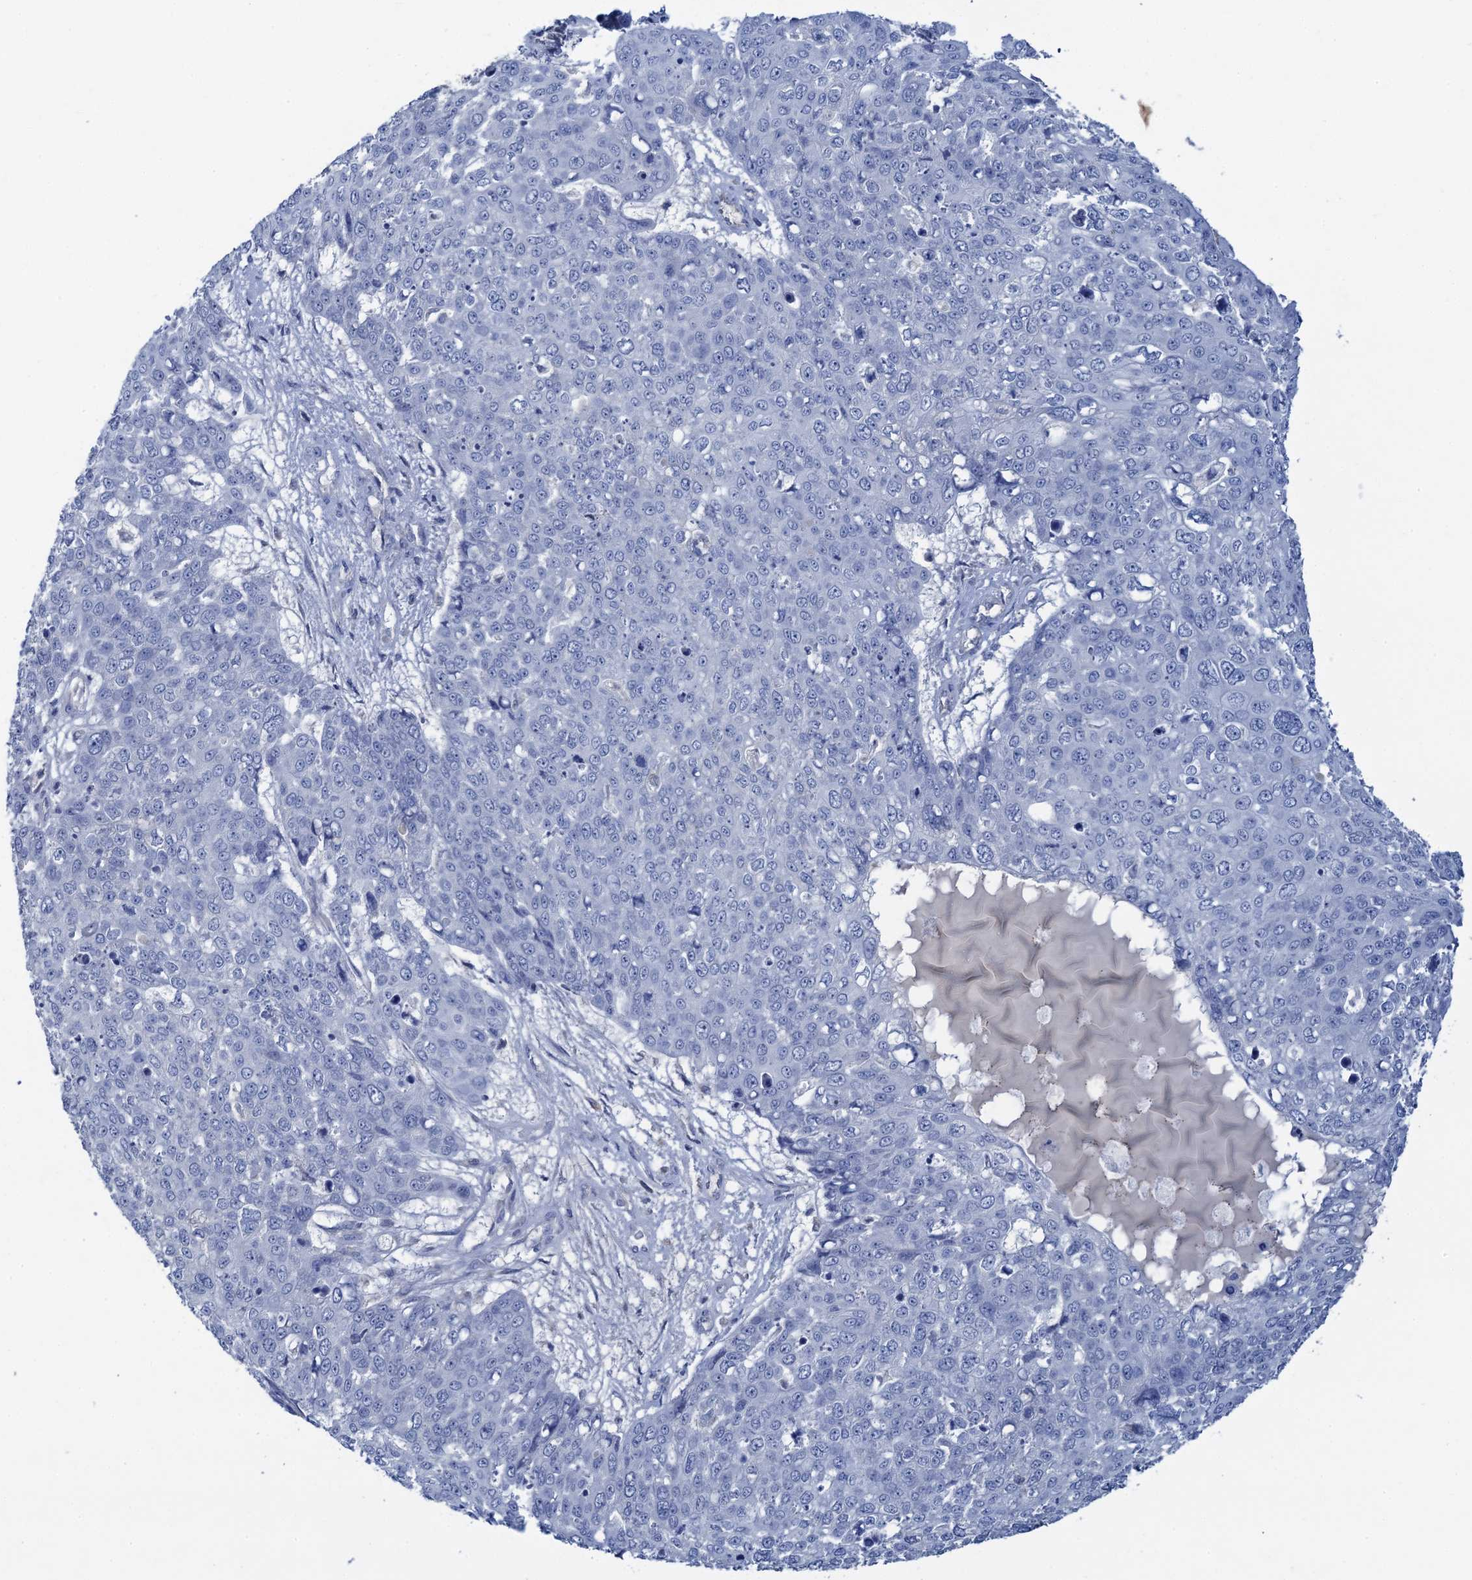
{"staining": {"intensity": "negative", "quantity": "none", "location": "none"}, "tissue": "skin cancer", "cell_type": "Tumor cells", "image_type": "cancer", "snomed": [{"axis": "morphology", "description": "Squamous cell carcinoma, NOS"}, {"axis": "topography", "description": "Skin"}], "caption": "High power microscopy micrograph of an immunohistochemistry (IHC) image of skin squamous cell carcinoma, revealing no significant expression in tumor cells.", "gene": "PLLP", "patient": {"sex": "male", "age": 71}}